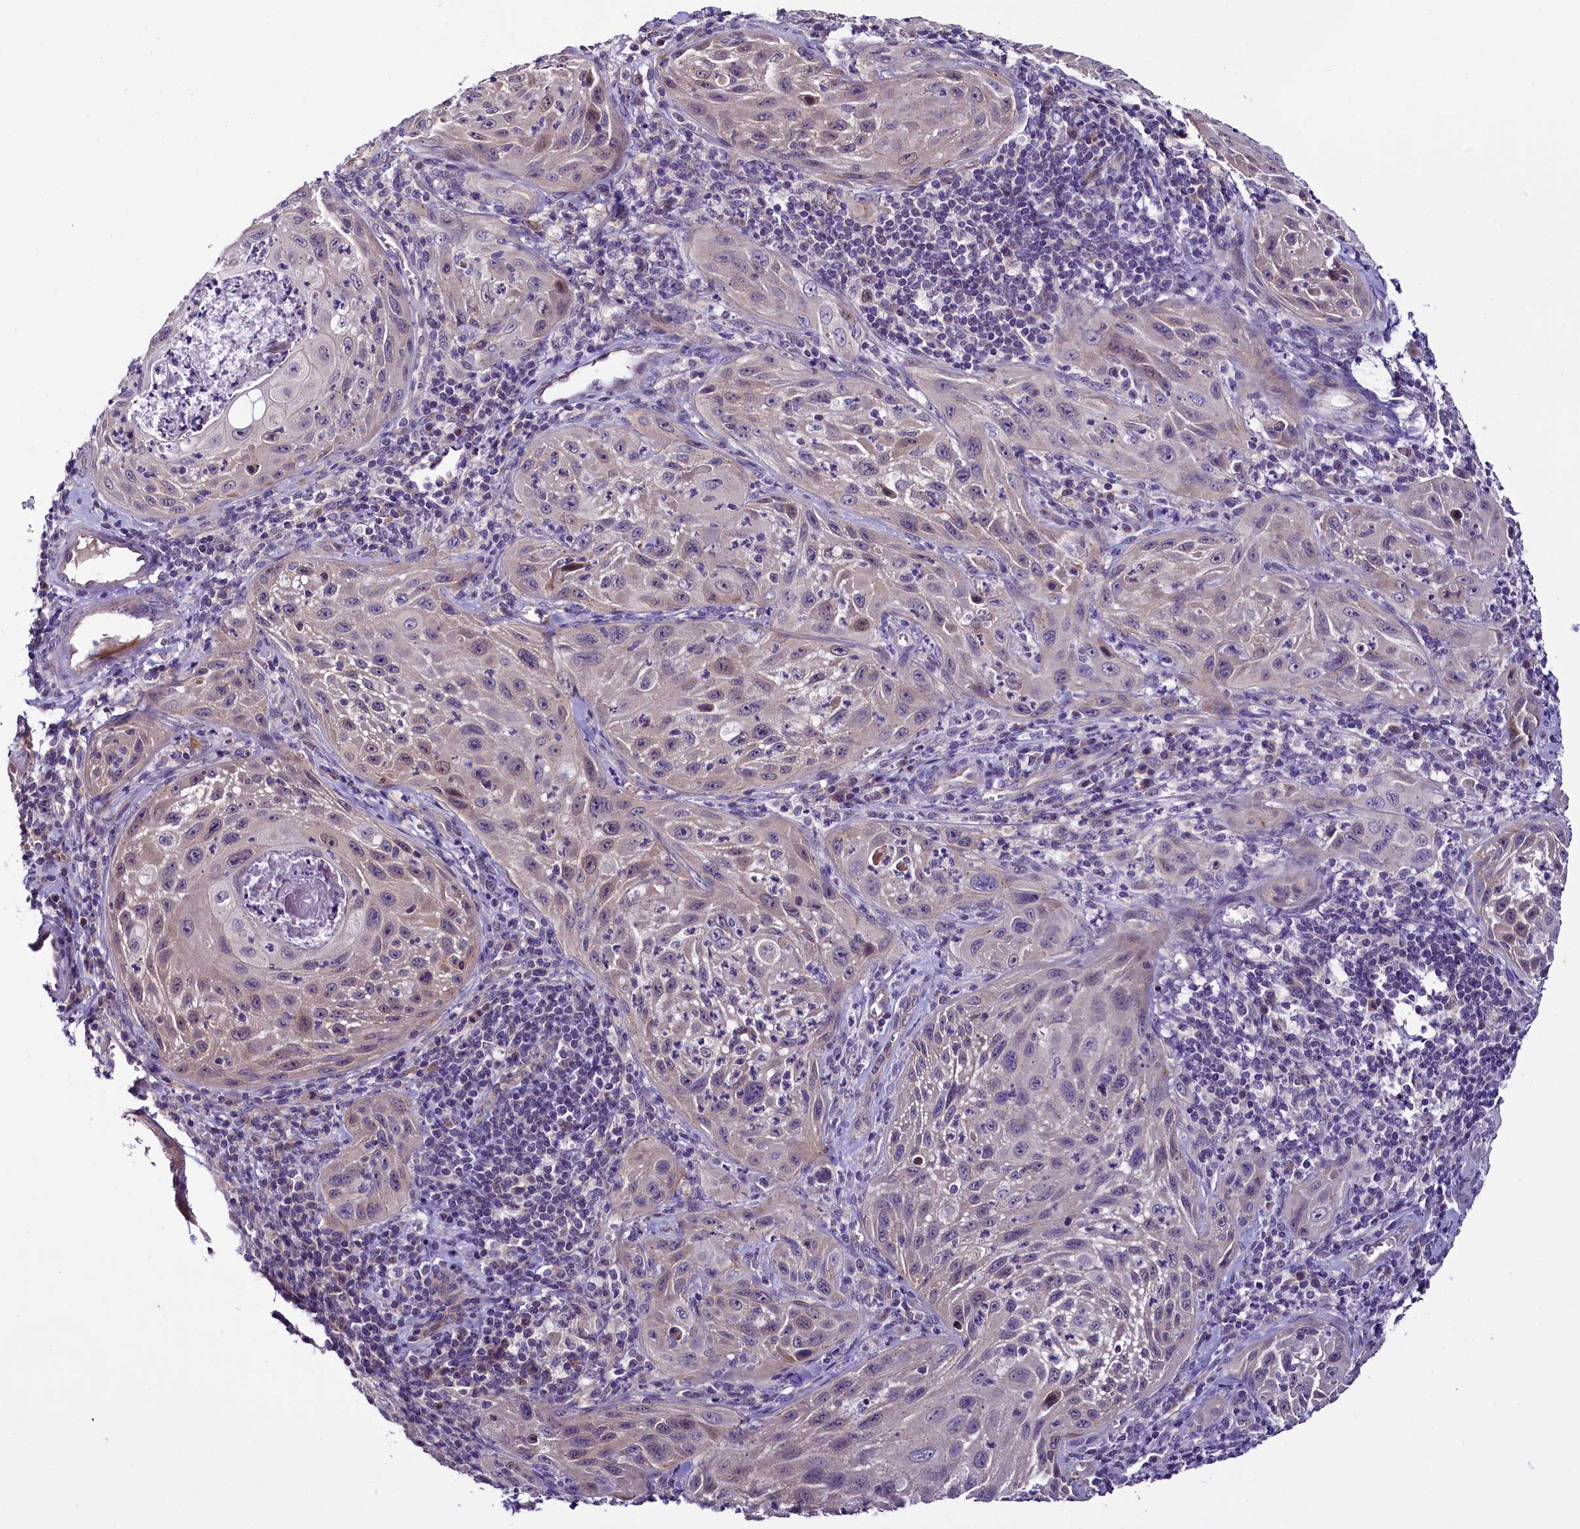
{"staining": {"intensity": "weak", "quantity": "<25%", "location": "nuclear"}, "tissue": "cervical cancer", "cell_type": "Tumor cells", "image_type": "cancer", "snomed": [{"axis": "morphology", "description": "Squamous cell carcinoma, NOS"}, {"axis": "topography", "description": "Cervix"}], "caption": "Image shows no protein positivity in tumor cells of cervical cancer (squamous cell carcinoma) tissue. Brightfield microscopy of immunohistochemistry stained with DAB (3,3'-diaminobenzidine) (brown) and hematoxylin (blue), captured at high magnification.", "gene": "C9orf40", "patient": {"sex": "female", "age": 42}}